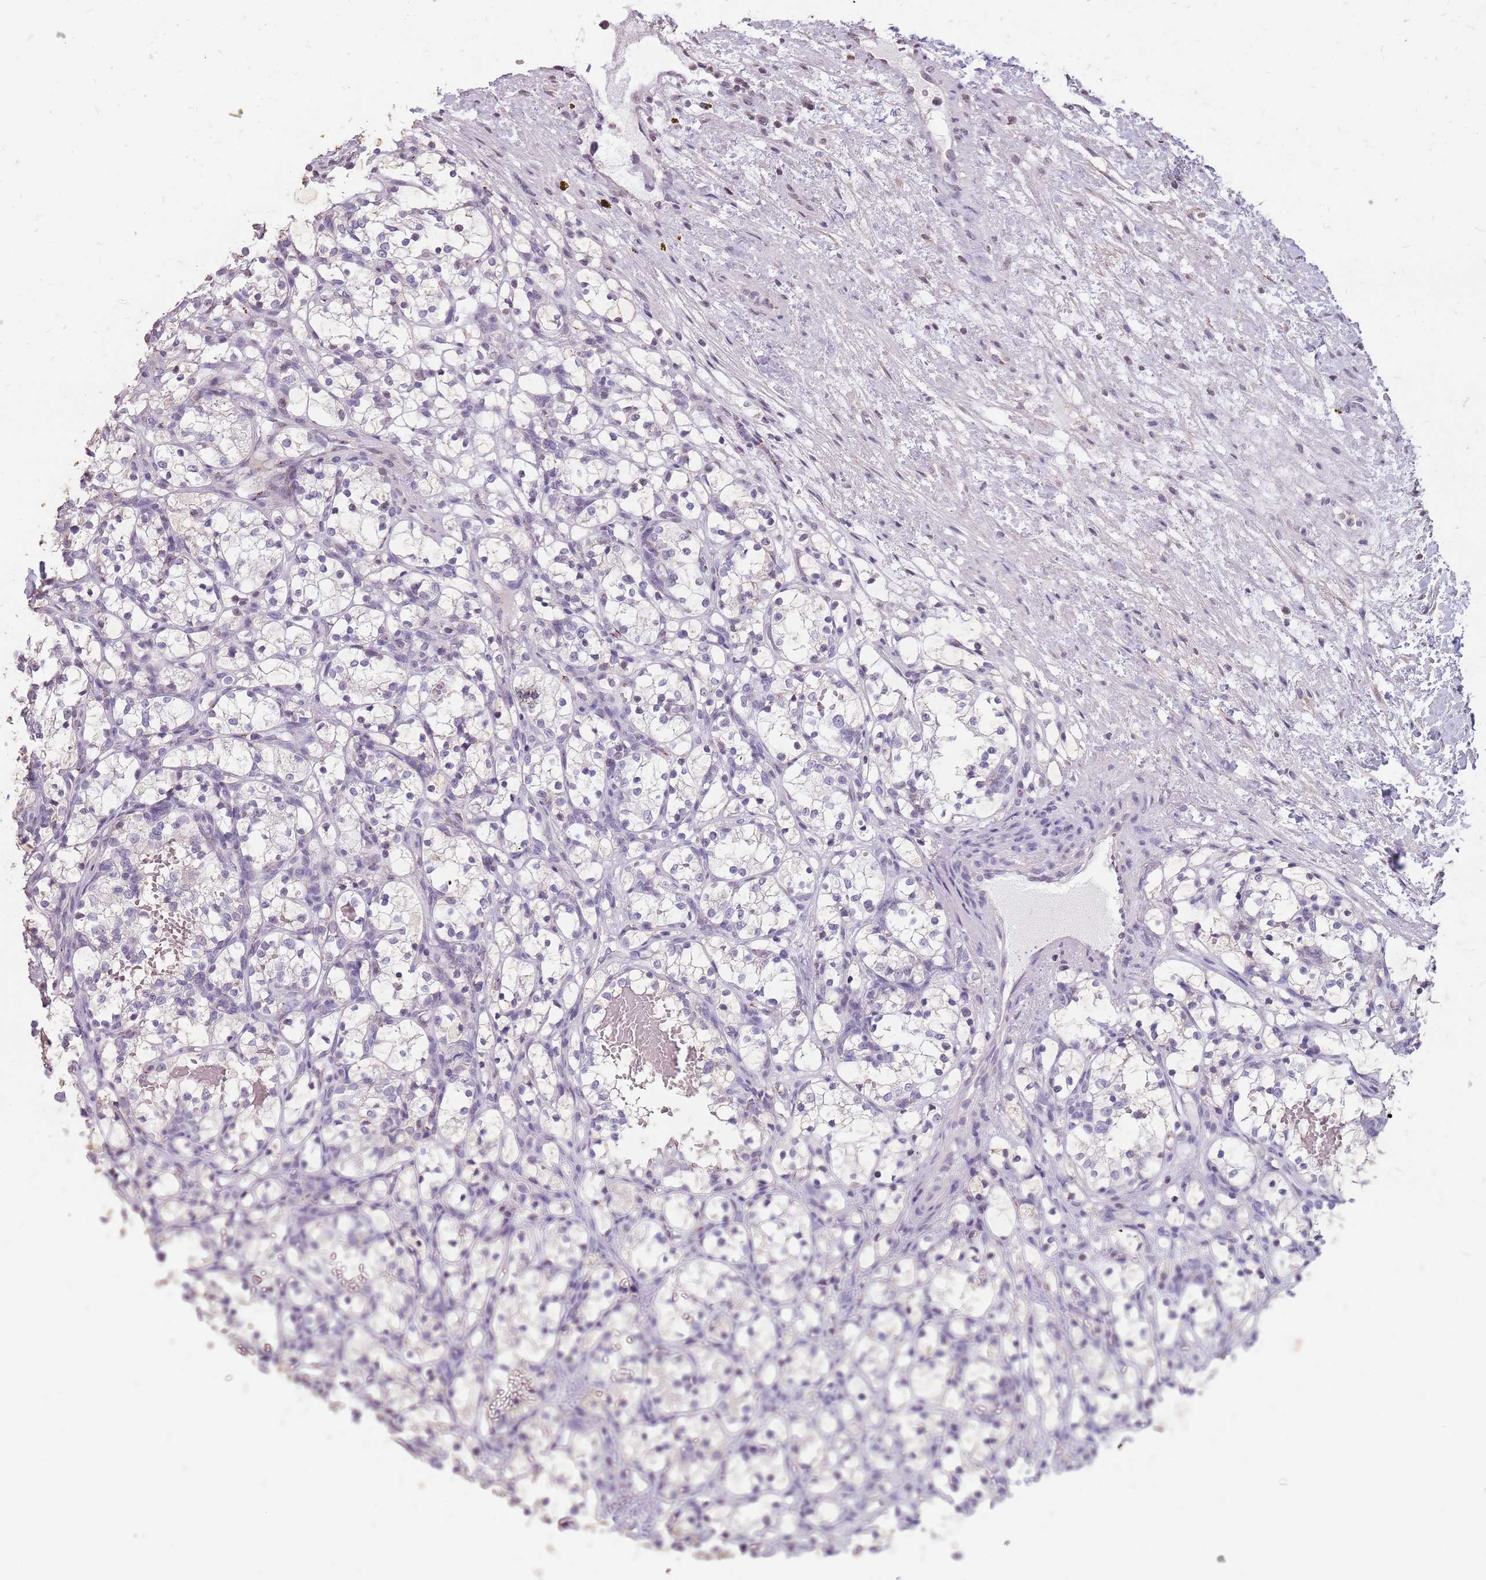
{"staining": {"intensity": "negative", "quantity": "none", "location": "none"}, "tissue": "renal cancer", "cell_type": "Tumor cells", "image_type": "cancer", "snomed": [{"axis": "morphology", "description": "Adenocarcinoma, NOS"}, {"axis": "topography", "description": "Kidney"}], "caption": "The image shows no staining of tumor cells in renal adenocarcinoma. The staining is performed using DAB (3,3'-diaminobenzidine) brown chromogen with nuclei counter-stained in using hematoxylin.", "gene": "NEK6", "patient": {"sex": "female", "age": 69}}